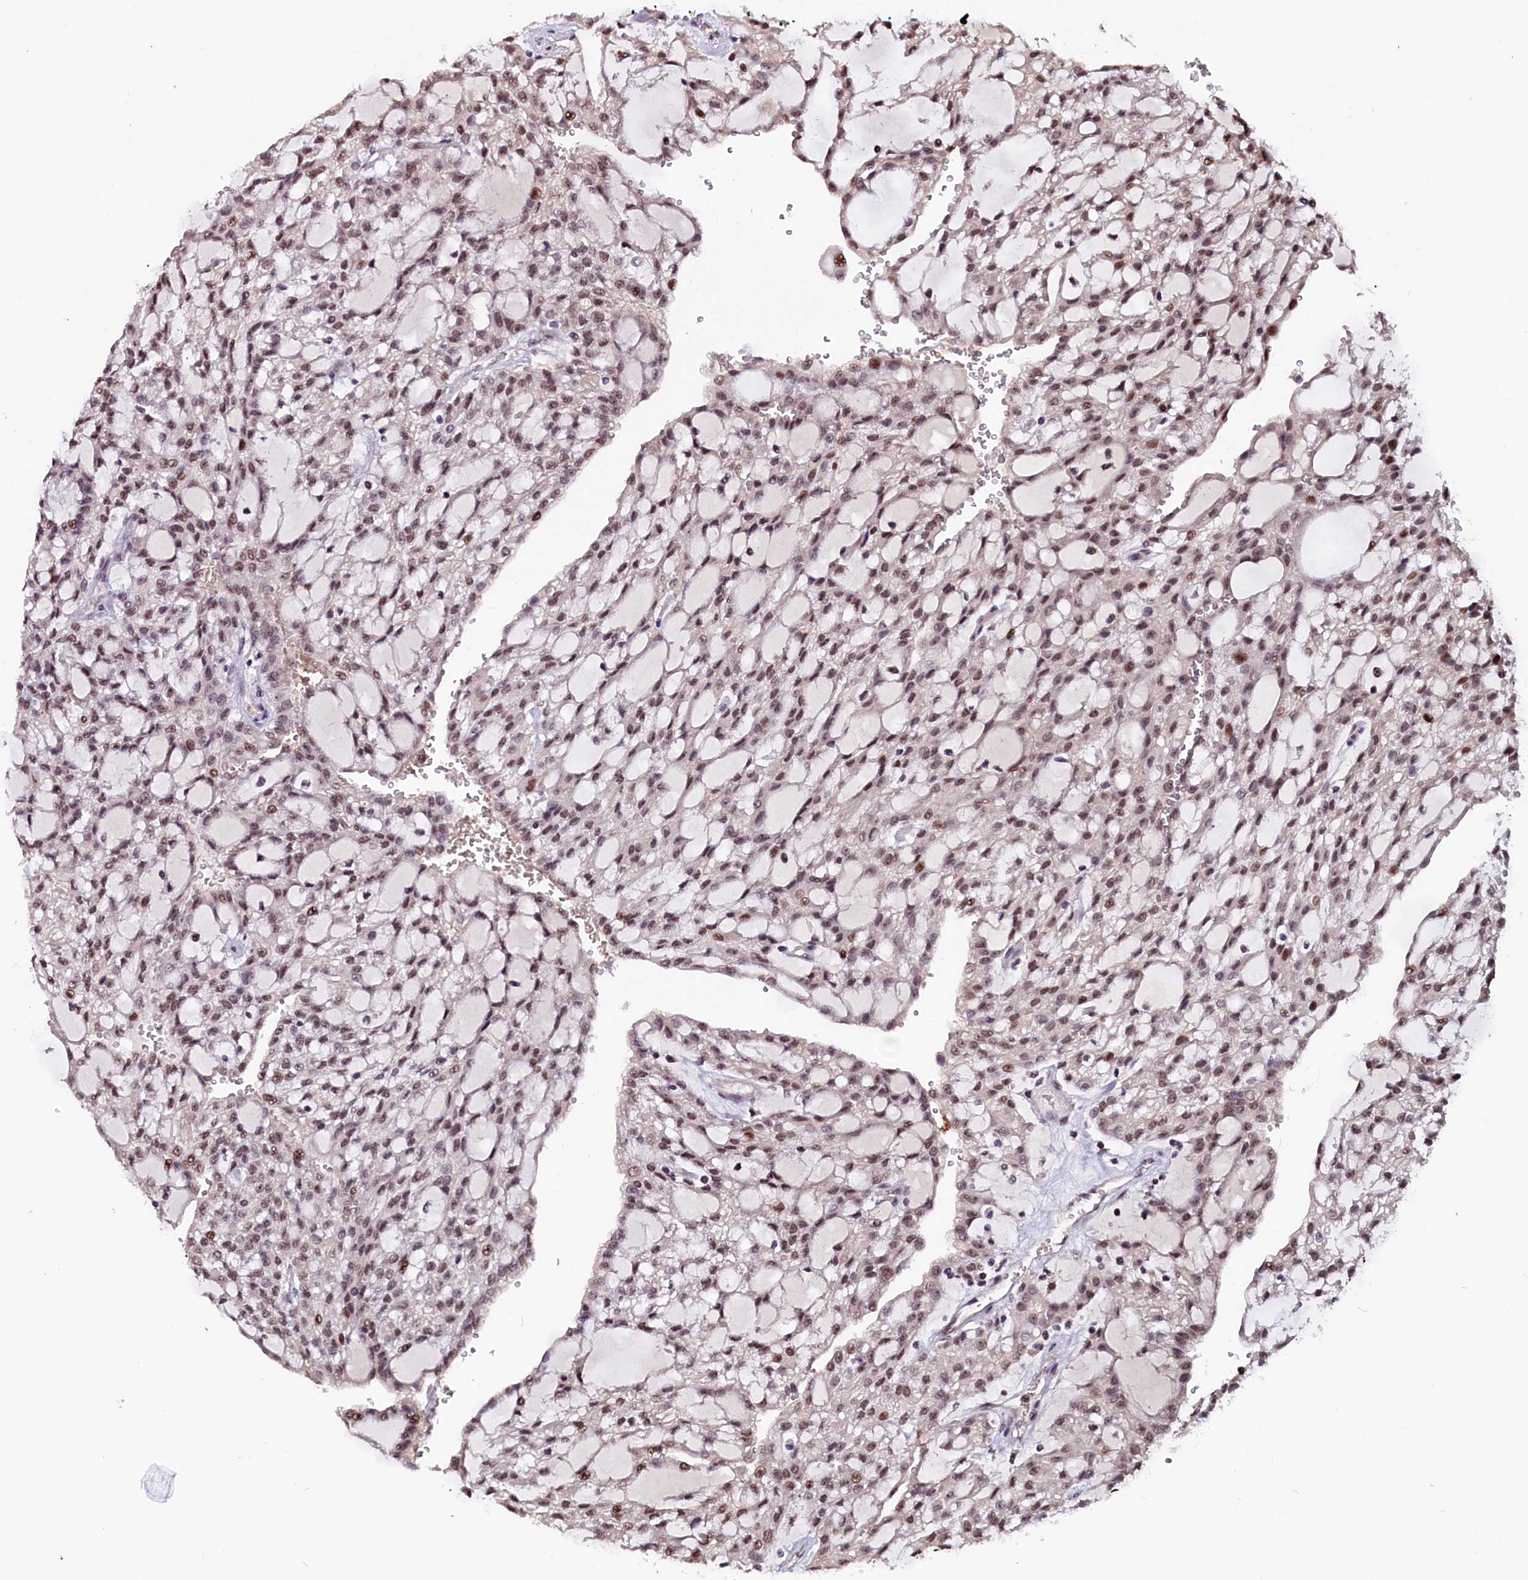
{"staining": {"intensity": "moderate", "quantity": ">75%", "location": "nuclear"}, "tissue": "renal cancer", "cell_type": "Tumor cells", "image_type": "cancer", "snomed": [{"axis": "morphology", "description": "Adenocarcinoma, NOS"}, {"axis": "topography", "description": "Kidney"}], "caption": "Moderate nuclear positivity for a protein is present in about >75% of tumor cells of renal adenocarcinoma using immunohistochemistry.", "gene": "RNMT", "patient": {"sex": "male", "age": 63}}